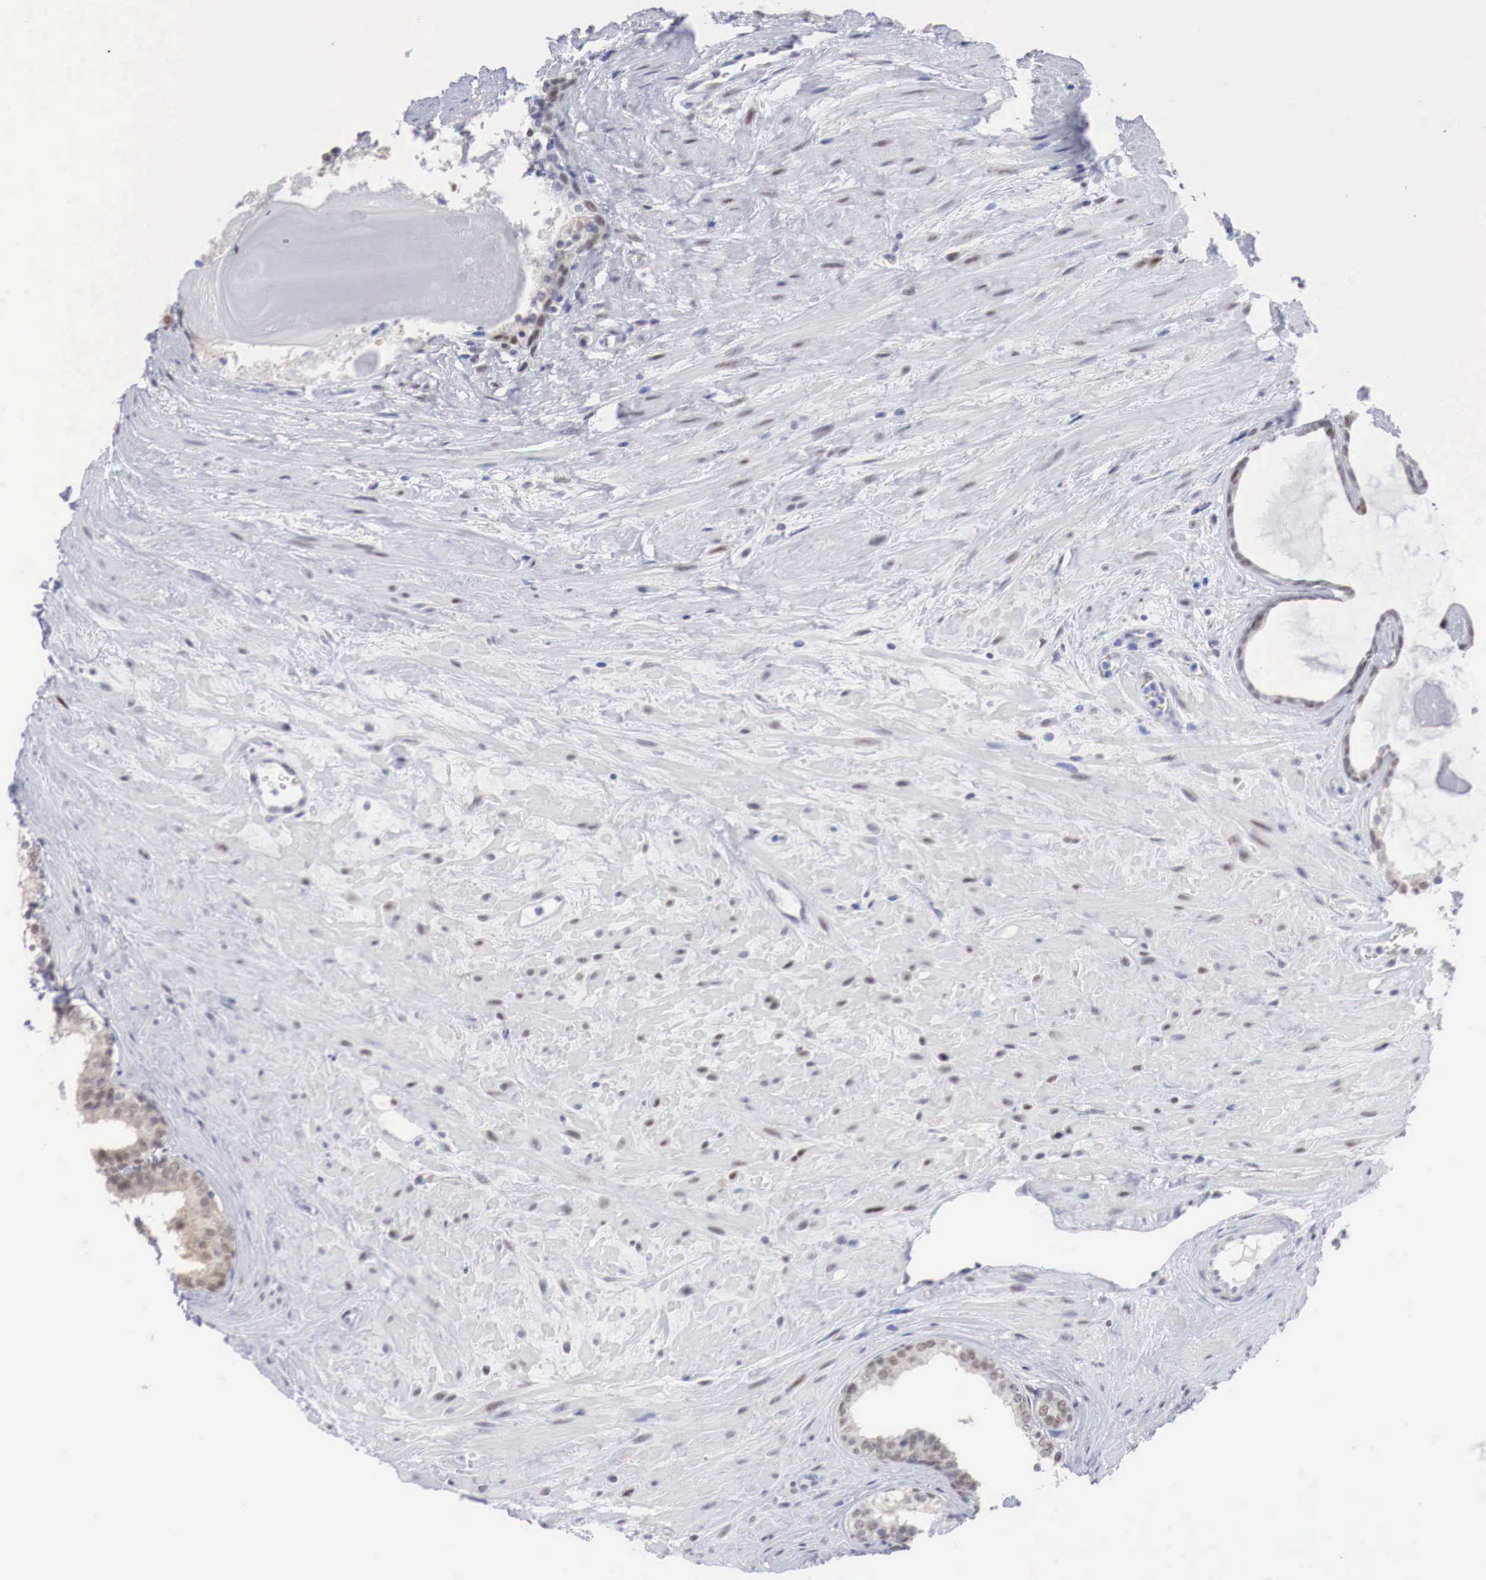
{"staining": {"intensity": "weak", "quantity": "<25%", "location": "nuclear"}, "tissue": "prostate", "cell_type": "Glandular cells", "image_type": "normal", "snomed": [{"axis": "morphology", "description": "Normal tissue, NOS"}, {"axis": "topography", "description": "Prostate"}], "caption": "Immunohistochemistry of benign human prostate exhibits no positivity in glandular cells.", "gene": "FOXP2", "patient": {"sex": "male", "age": 65}}